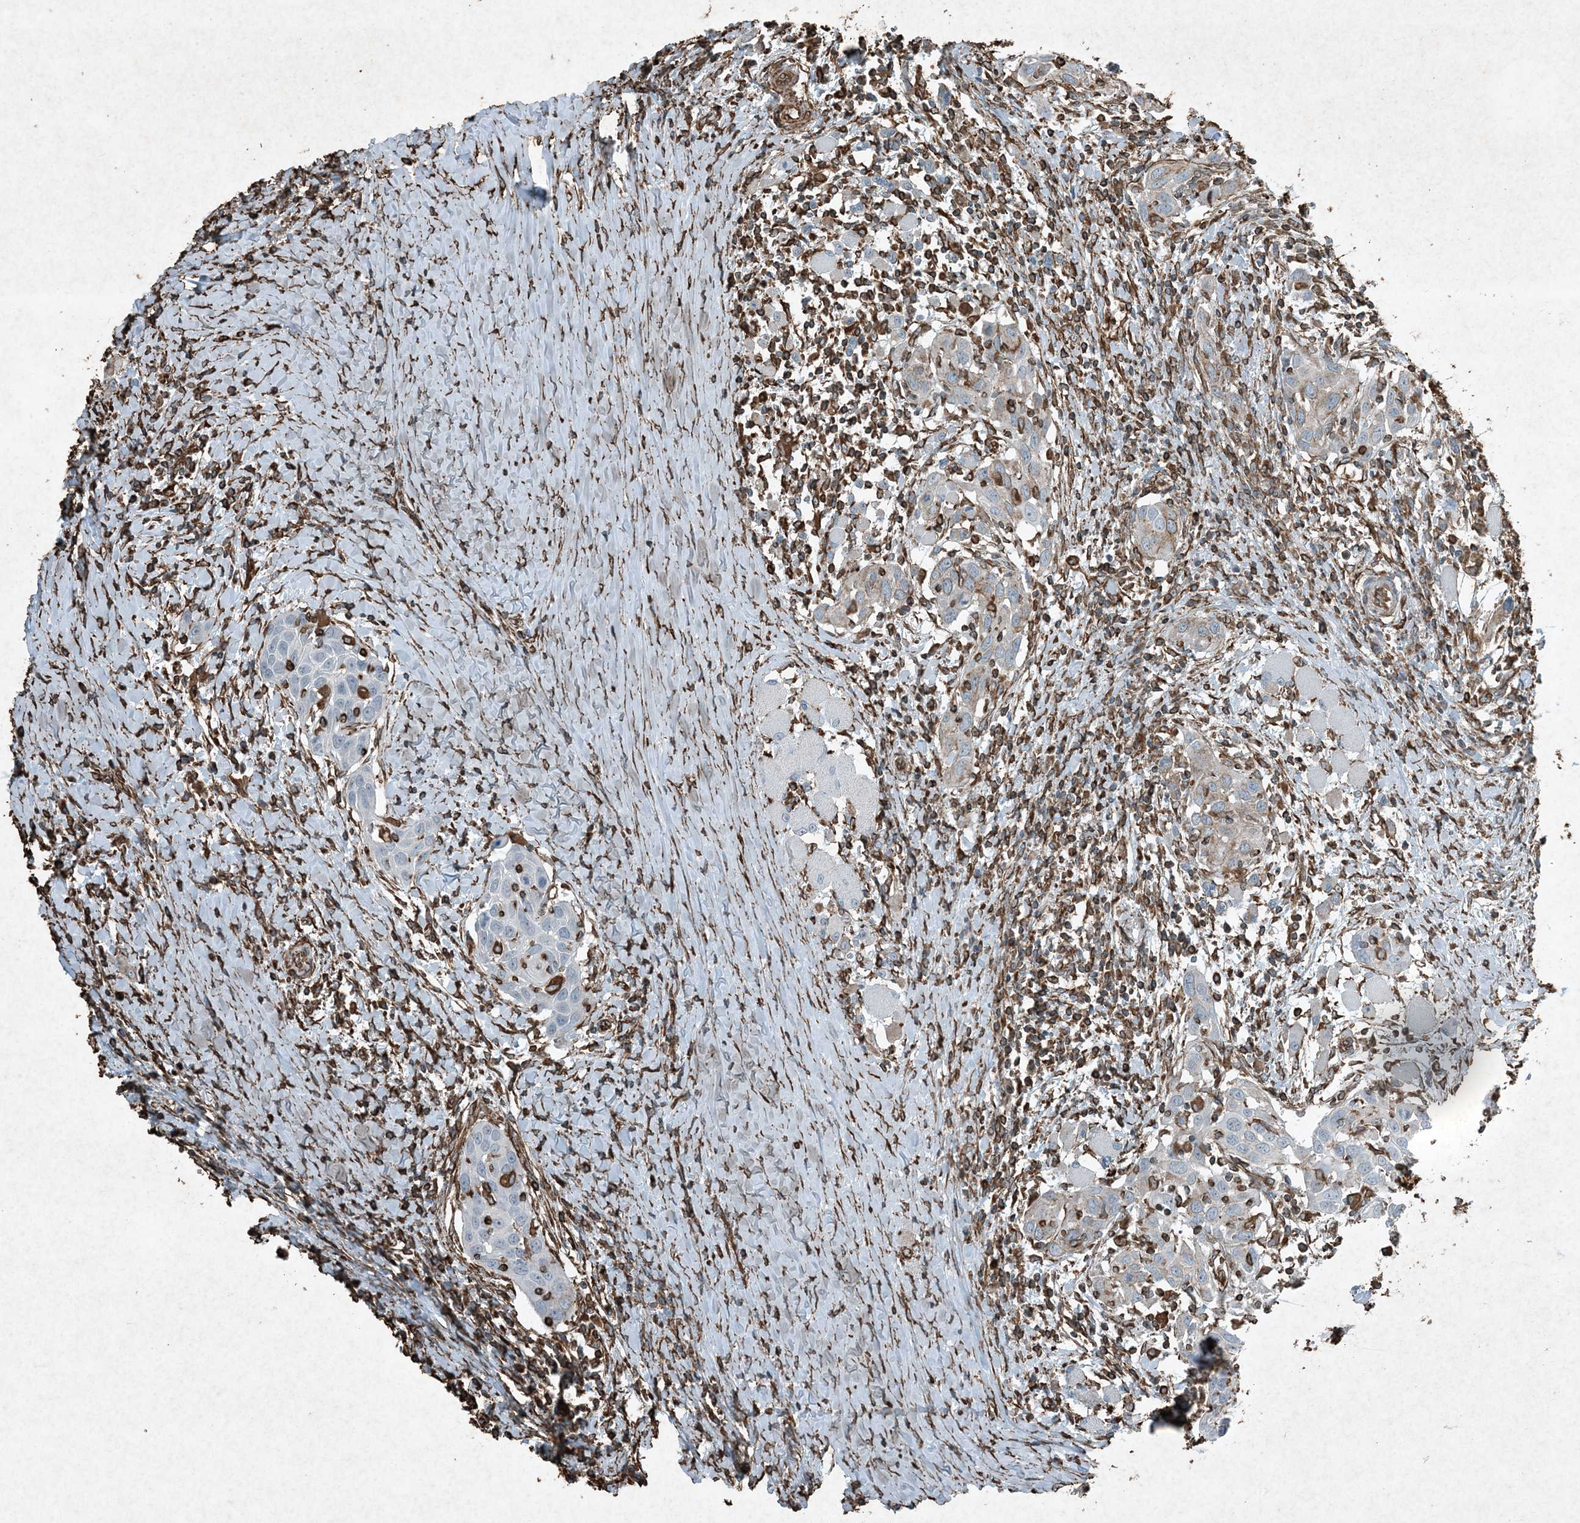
{"staining": {"intensity": "negative", "quantity": "none", "location": "none"}, "tissue": "head and neck cancer", "cell_type": "Tumor cells", "image_type": "cancer", "snomed": [{"axis": "morphology", "description": "Squamous cell carcinoma, NOS"}, {"axis": "topography", "description": "Oral tissue"}, {"axis": "topography", "description": "Head-Neck"}], "caption": "Immunohistochemistry (IHC) micrograph of human head and neck squamous cell carcinoma stained for a protein (brown), which reveals no expression in tumor cells. Nuclei are stained in blue.", "gene": "RYK", "patient": {"sex": "female", "age": 50}}